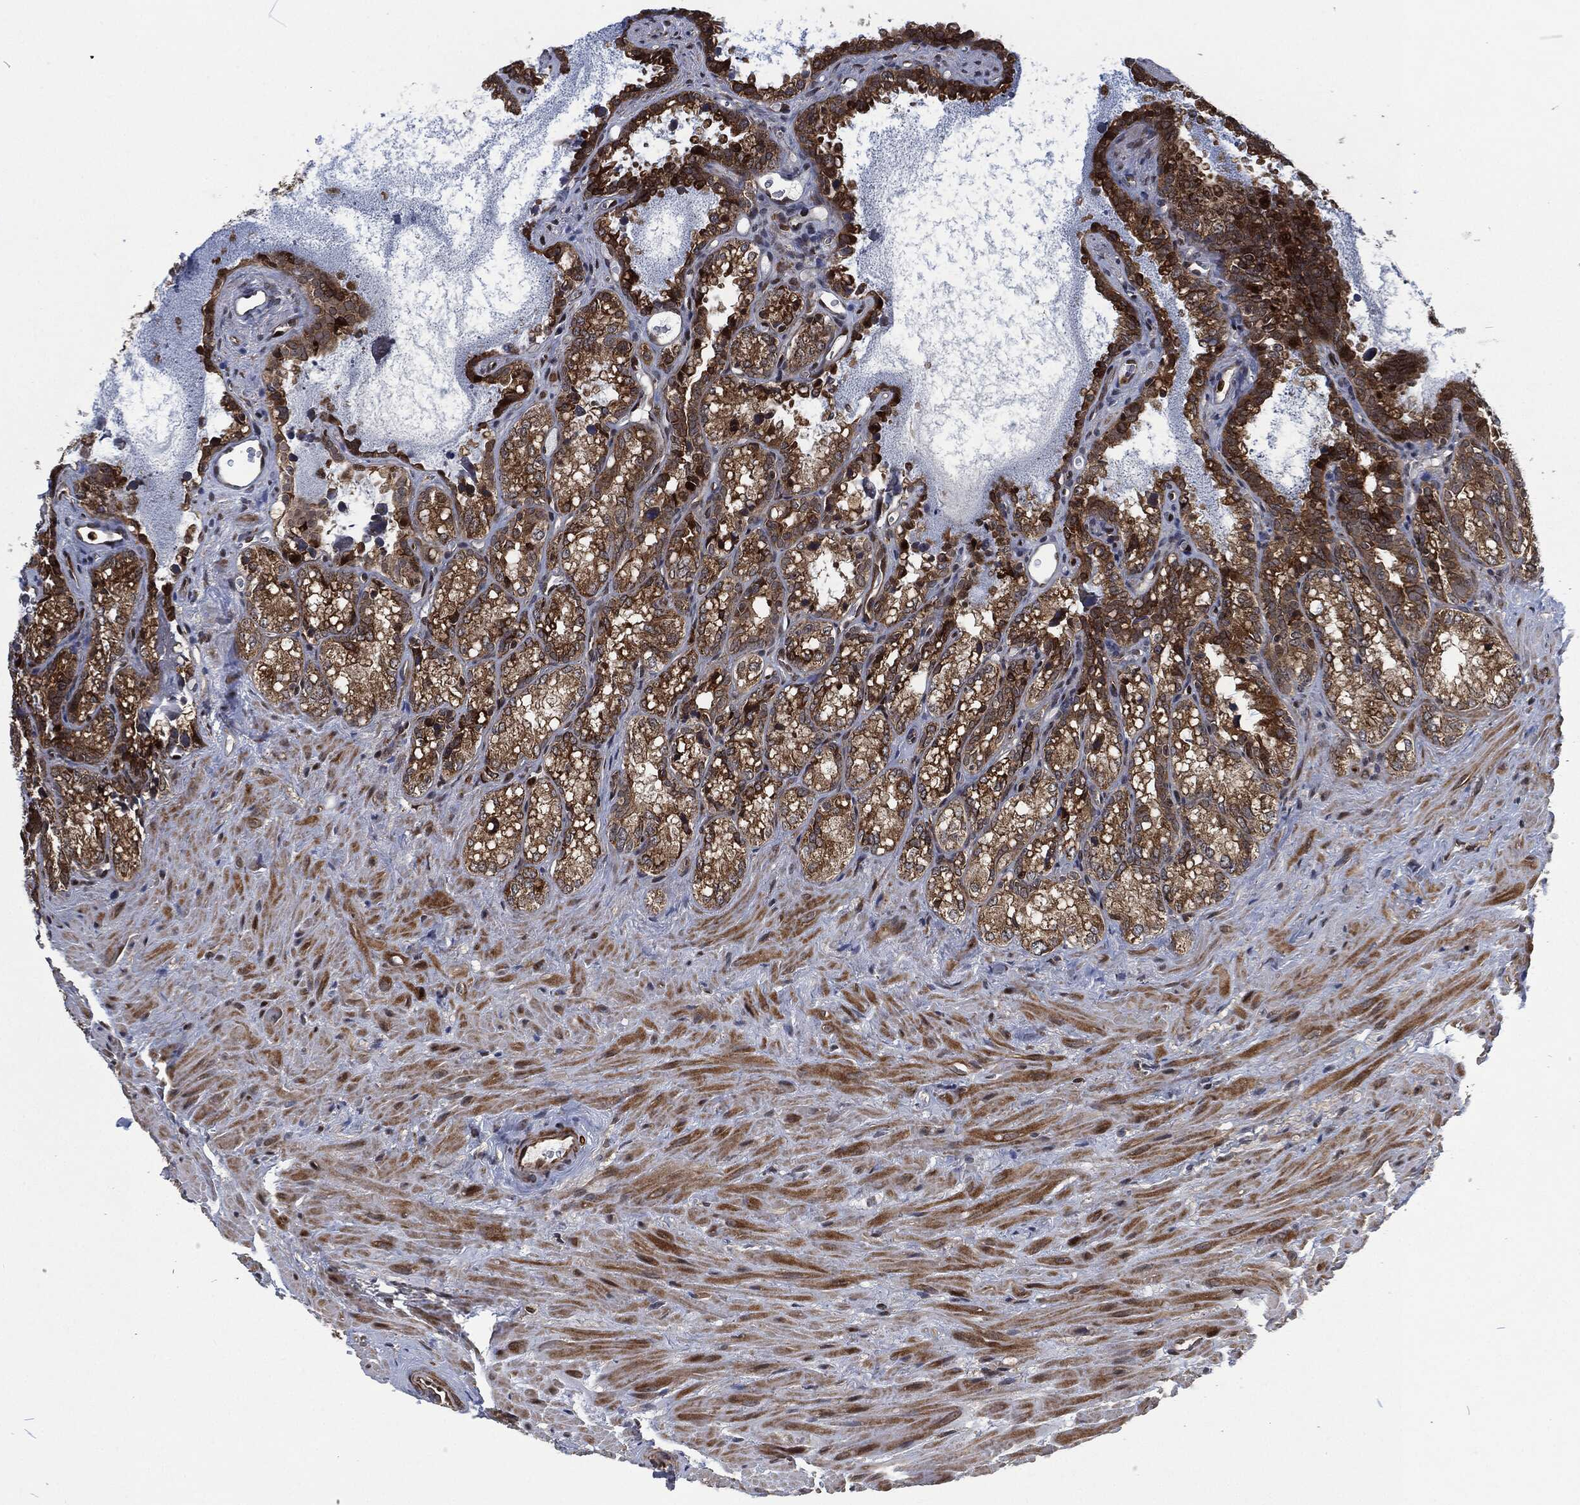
{"staining": {"intensity": "strong", "quantity": ">75%", "location": "cytoplasmic/membranous"}, "tissue": "seminal vesicle", "cell_type": "Glandular cells", "image_type": "normal", "snomed": [{"axis": "morphology", "description": "Normal tissue, NOS"}, {"axis": "topography", "description": "Seminal veicle"}], "caption": "The histopathology image exhibits immunohistochemical staining of benign seminal vesicle. There is strong cytoplasmic/membranous staining is present in approximately >75% of glandular cells. (IHC, brightfield microscopy, high magnification).", "gene": "CMPK2", "patient": {"sex": "male", "age": 68}}